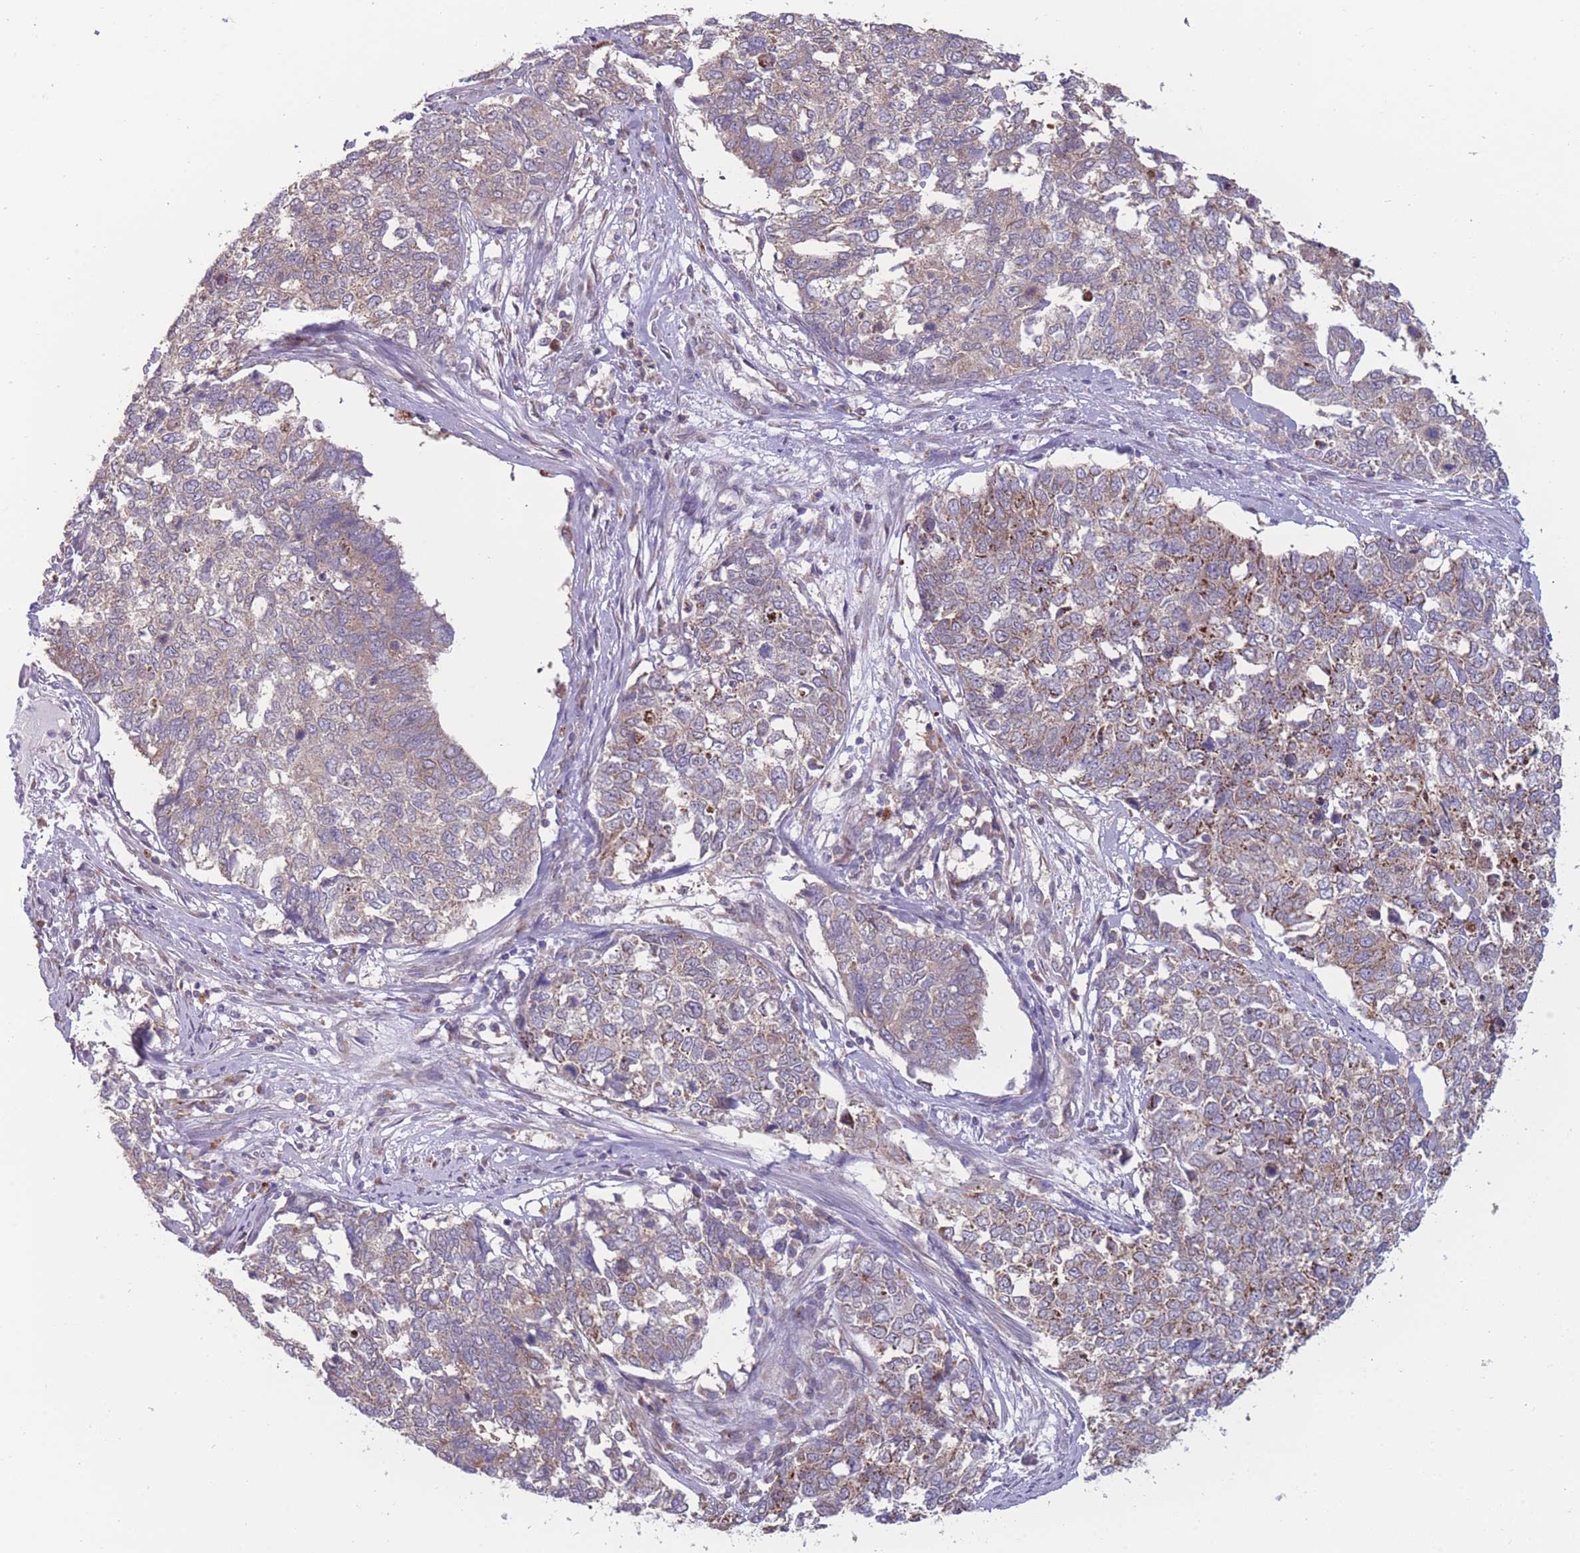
{"staining": {"intensity": "weak", "quantity": "25%-75%", "location": "cytoplasmic/membranous"}, "tissue": "cervical cancer", "cell_type": "Tumor cells", "image_type": "cancer", "snomed": [{"axis": "morphology", "description": "Squamous cell carcinoma, NOS"}, {"axis": "topography", "description": "Cervix"}], "caption": "An image of human cervical squamous cell carcinoma stained for a protein displays weak cytoplasmic/membranous brown staining in tumor cells.", "gene": "CCT6B", "patient": {"sex": "female", "age": 63}}